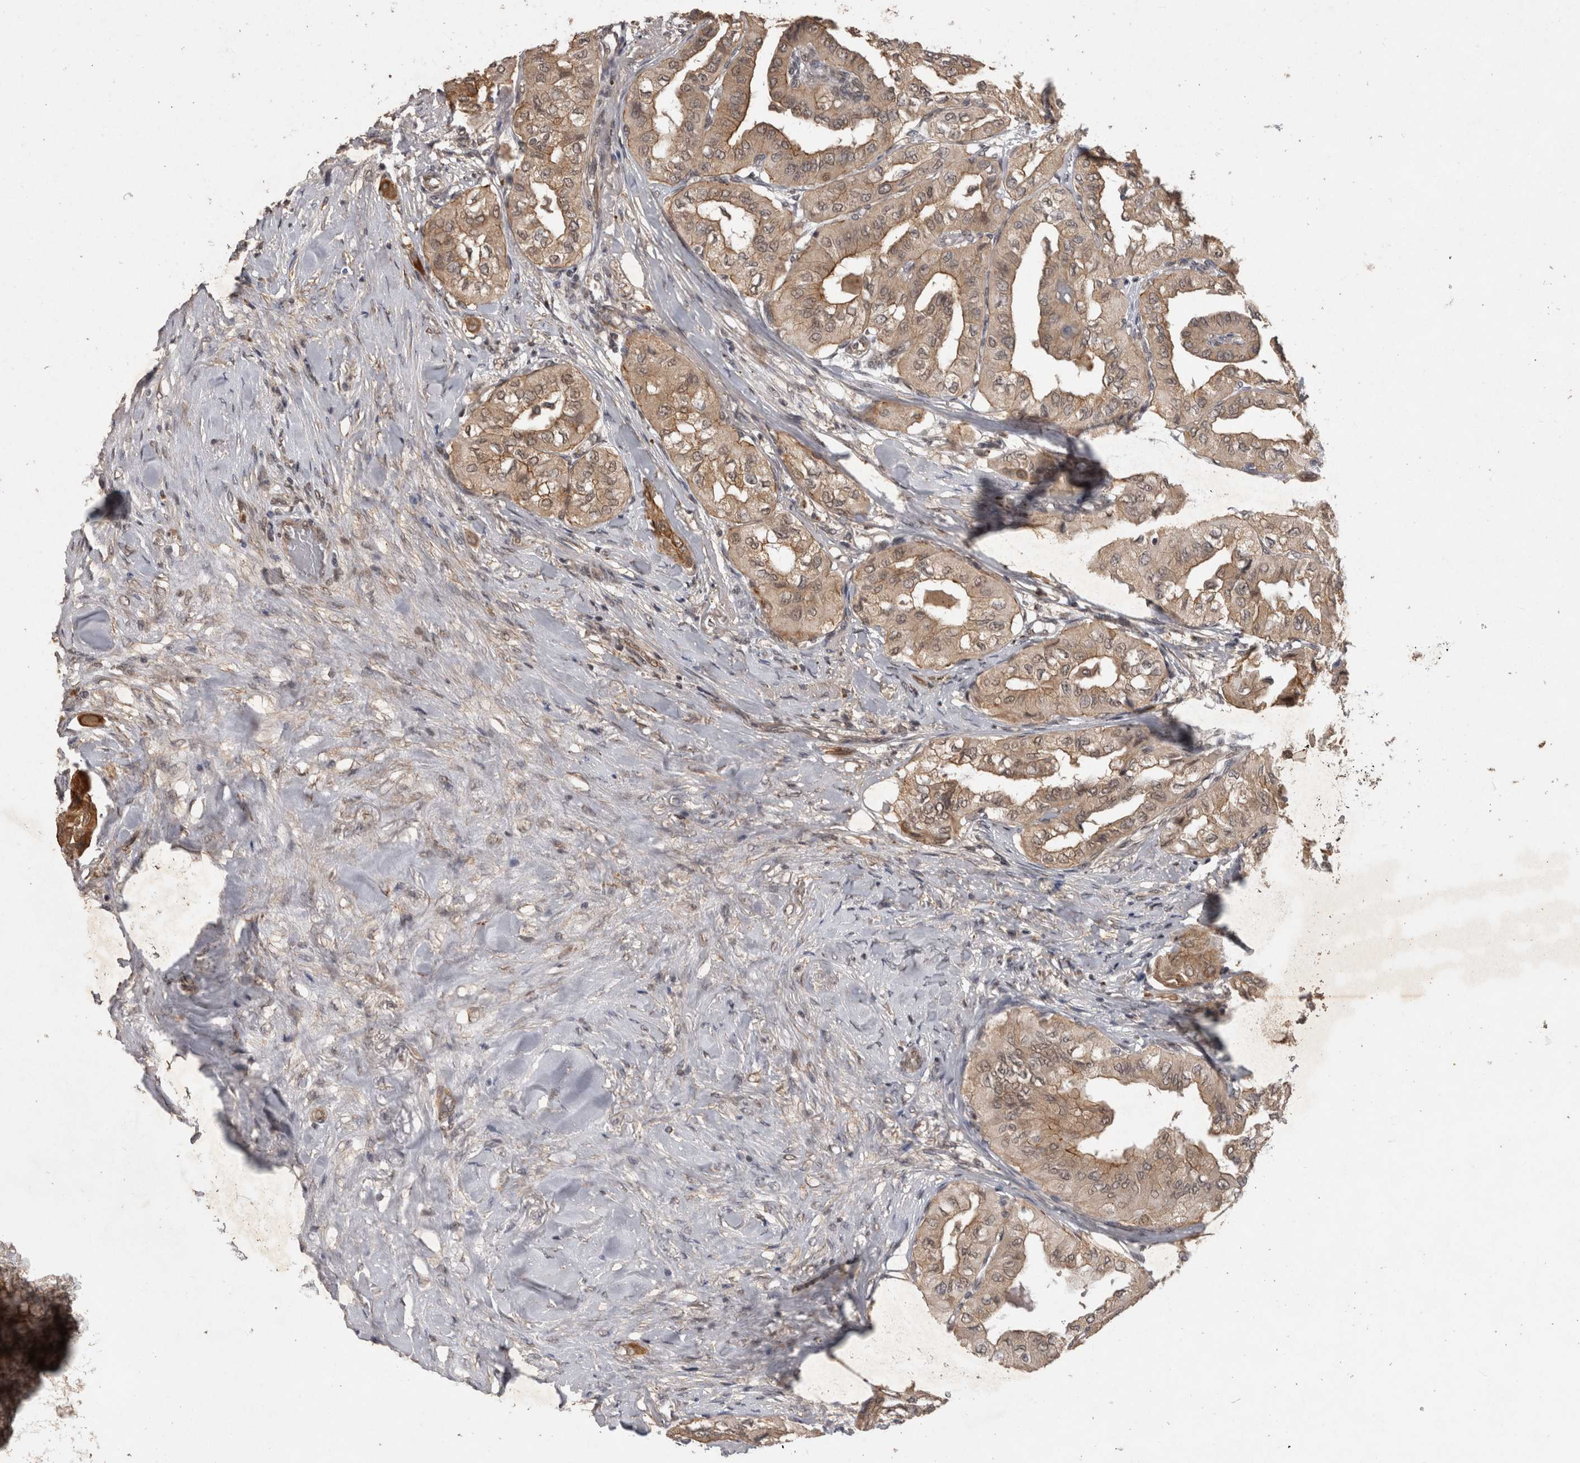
{"staining": {"intensity": "weak", "quantity": ">75%", "location": "cytoplasmic/membranous"}, "tissue": "thyroid cancer", "cell_type": "Tumor cells", "image_type": "cancer", "snomed": [{"axis": "morphology", "description": "Papillary adenocarcinoma, NOS"}, {"axis": "topography", "description": "Thyroid gland"}], "caption": "An IHC image of tumor tissue is shown. Protein staining in brown highlights weak cytoplasmic/membranous positivity in thyroid cancer within tumor cells.", "gene": "RHPN1", "patient": {"sex": "female", "age": 59}}